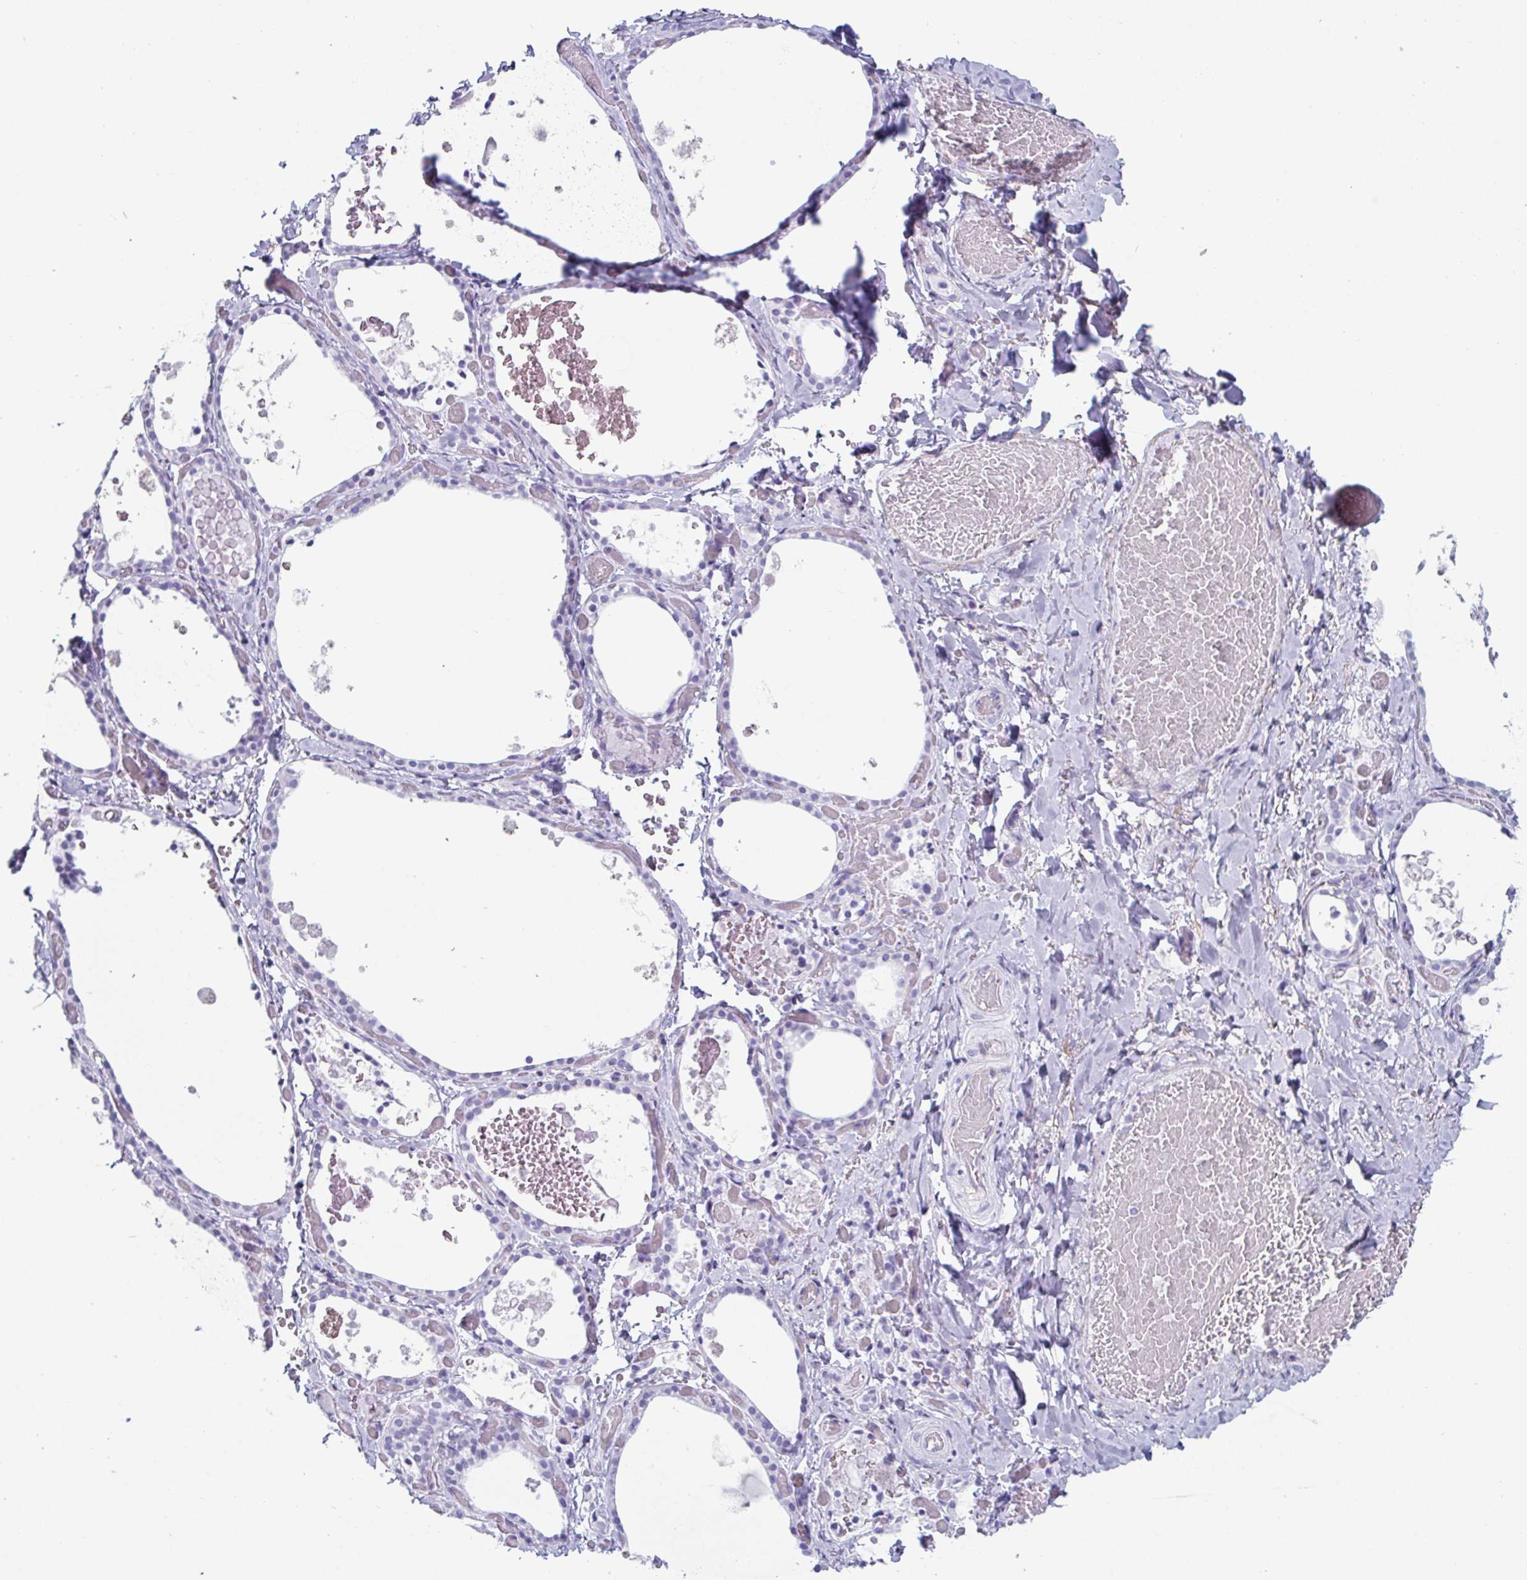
{"staining": {"intensity": "negative", "quantity": "none", "location": "none"}, "tissue": "thyroid gland", "cell_type": "Glandular cells", "image_type": "normal", "snomed": [{"axis": "morphology", "description": "Normal tissue, NOS"}, {"axis": "topography", "description": "Thyroid gland"}], "caption": "Immunohistochemical staining of normal thyroid gland demonstrates no significant expression in glandular cells. (DAB IHC visualized using brightfield microscopy, high magnification).", "gene": "CREG2", "patient": {"sex": "female", "age": 56}}